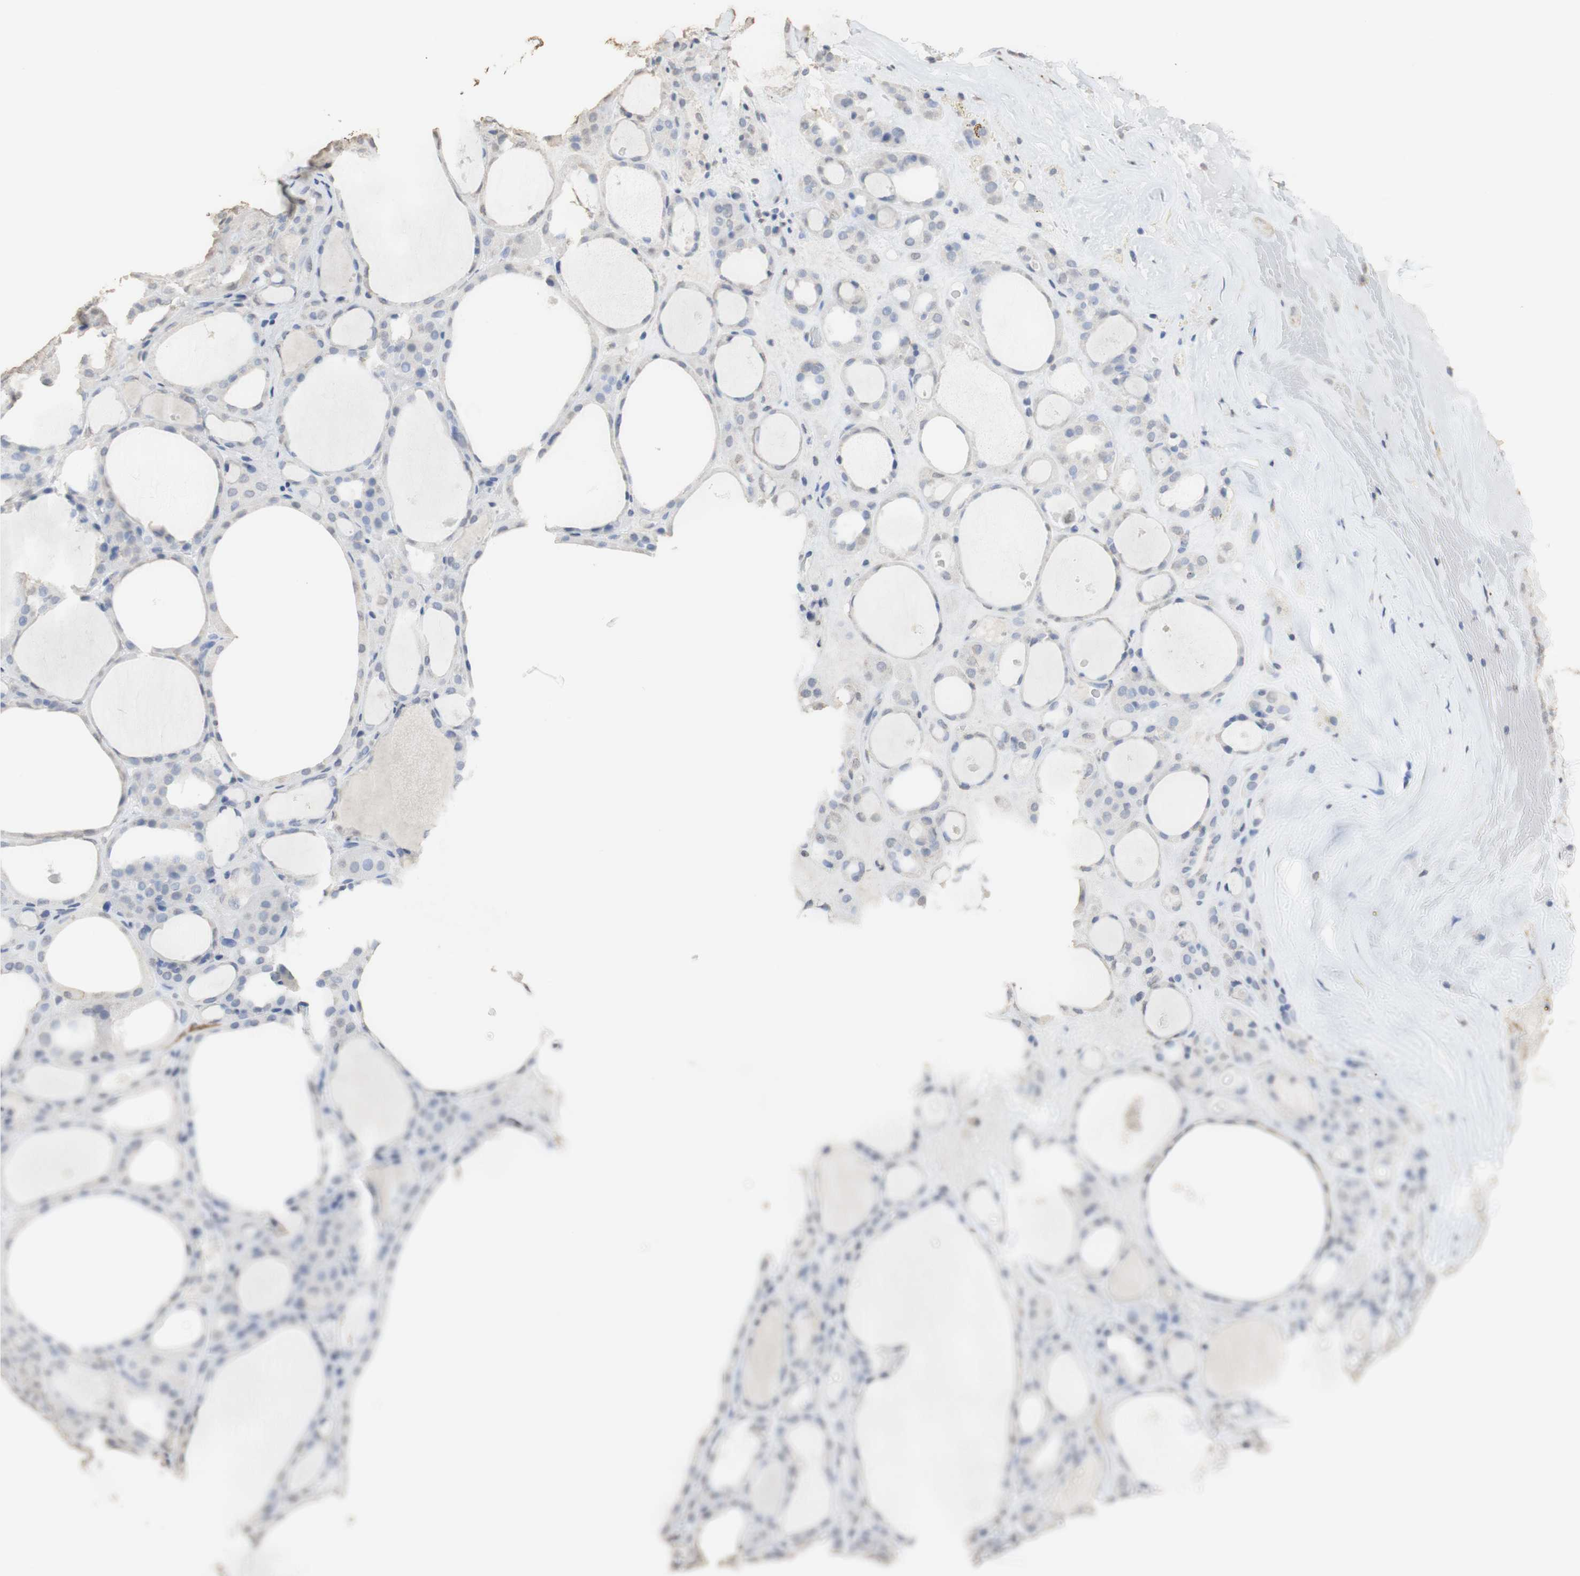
{"staining": {"intensity": "negative", "quantity": "none", "location": "none"}, "tissue": "thyroid gland", "cell_type": "Glandular cells", "image_type": "normal", "snomed": [{"axis": "morphology", "description": "Normal tissue, NOS"}, {"axis": "morphology", "description": "Carcinoma, NOS"}, {"axis": "topography", "description": "Thyroid gland"}], "caption": "Immunohistochemical staining of benign human thyroid gland displays no significant expression in glandular cells. The staining was performed using DAB (3,3'-diaminobenzidine) to visualize the protein expression in brown, while the nuclei were stained in blue with hematoxylin (Magnification: 20x).", "gene": "L1CAM", "patient": {"sex": "female", "age": 86}}